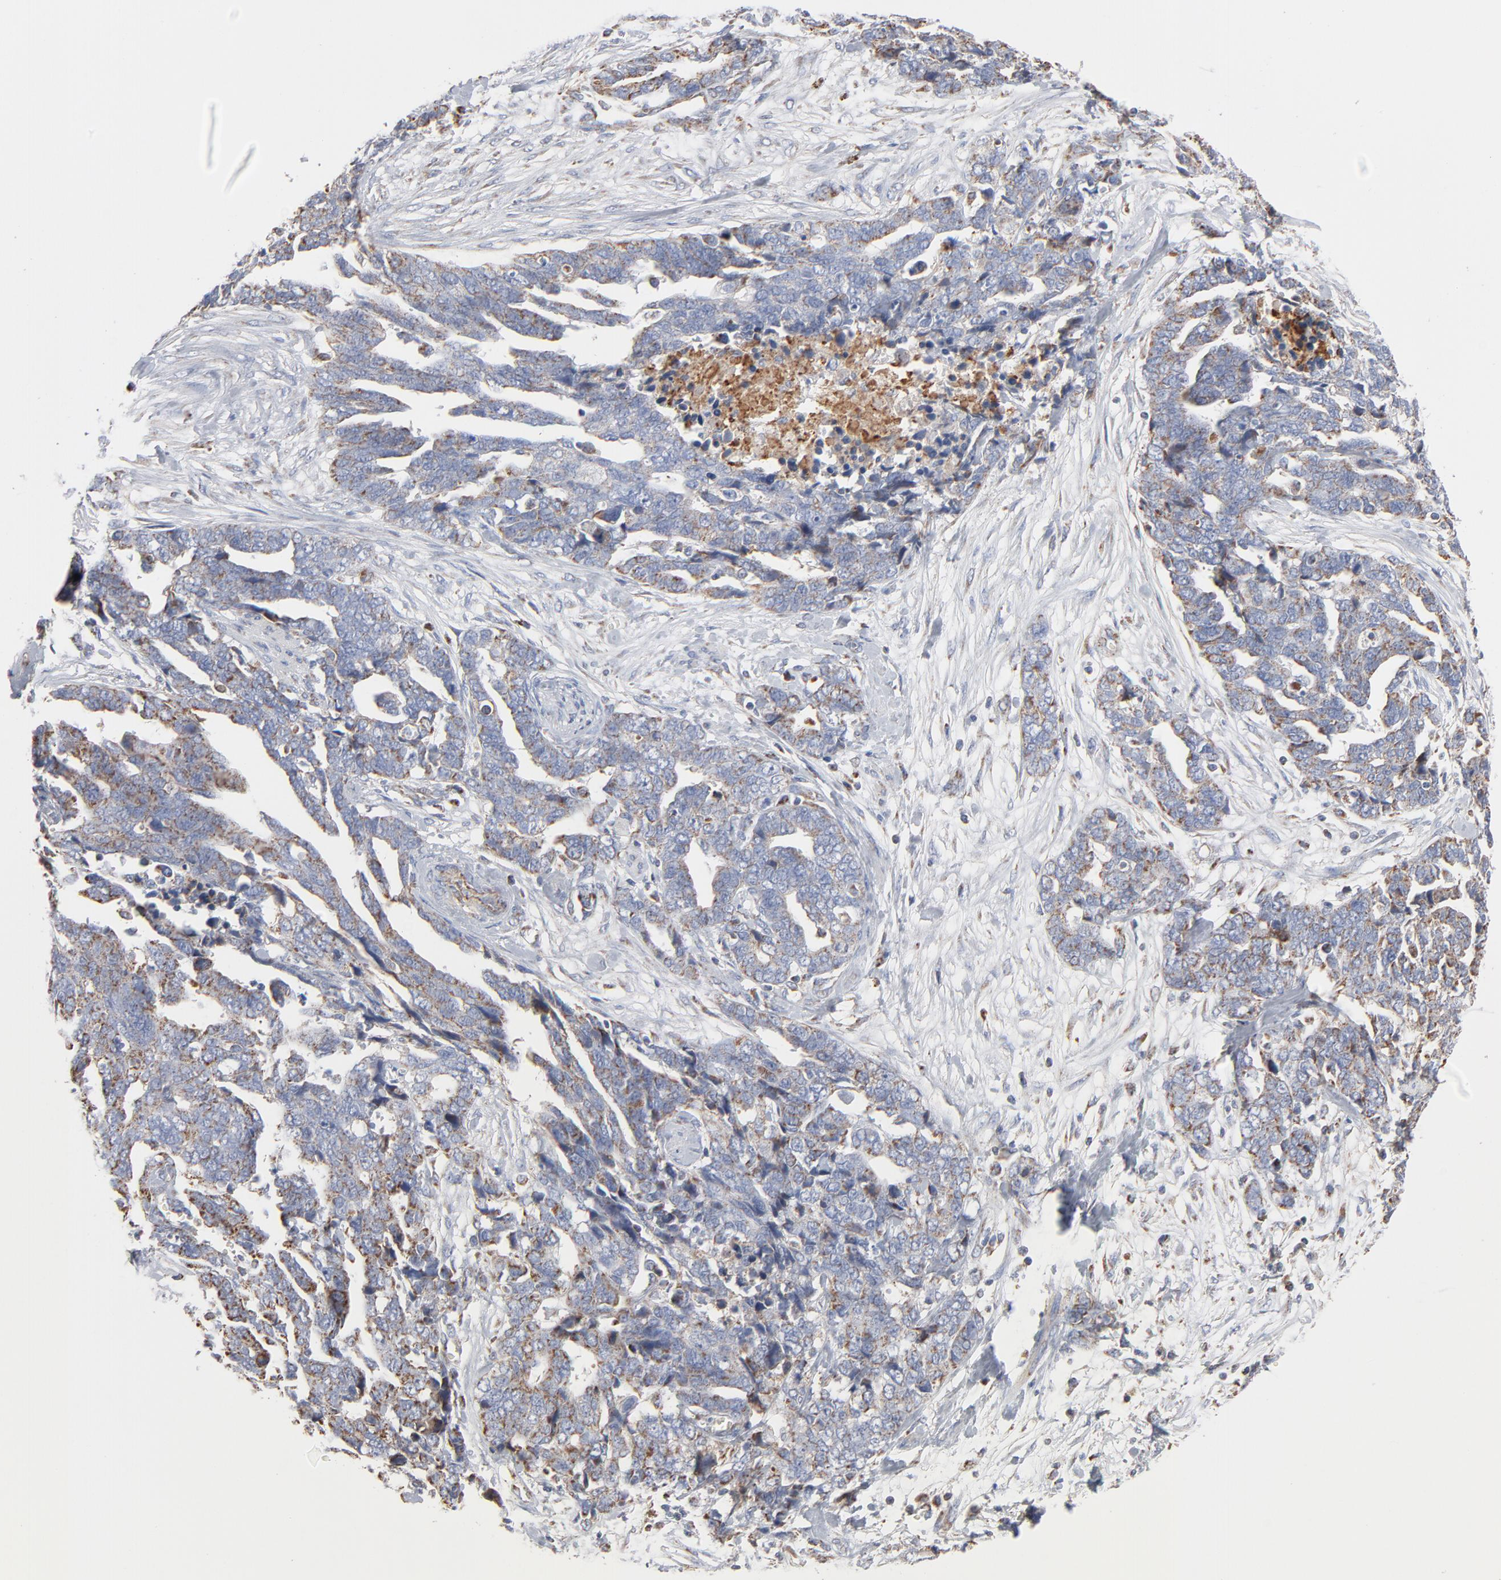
{"staining": {"intensity": "moderate", "quantity": "25%-75%", "location": "cytoplasmic/membranous"}, "tissue": "ovarian cancer", "cell_type": "Tumor cells", "image_type": "cancer", "snomed": [{"axis": "morphology", "description": "Normal tissue, NOS"}, {"axis": "morphology", "description": "Cystadenocarcinoma, serous, NOS"}, {"axis": "topography", "description": "Fallopian tube"}, {"axis": "topography", "description": "Ovary"}], "caption": "Serous cystadenocarcinoma (ovarian) stained with a protein marker exhibits moderate staining in tumor cells.", "gene": "UQCRC1", "patient": {"sex": "female", "age": 56}}